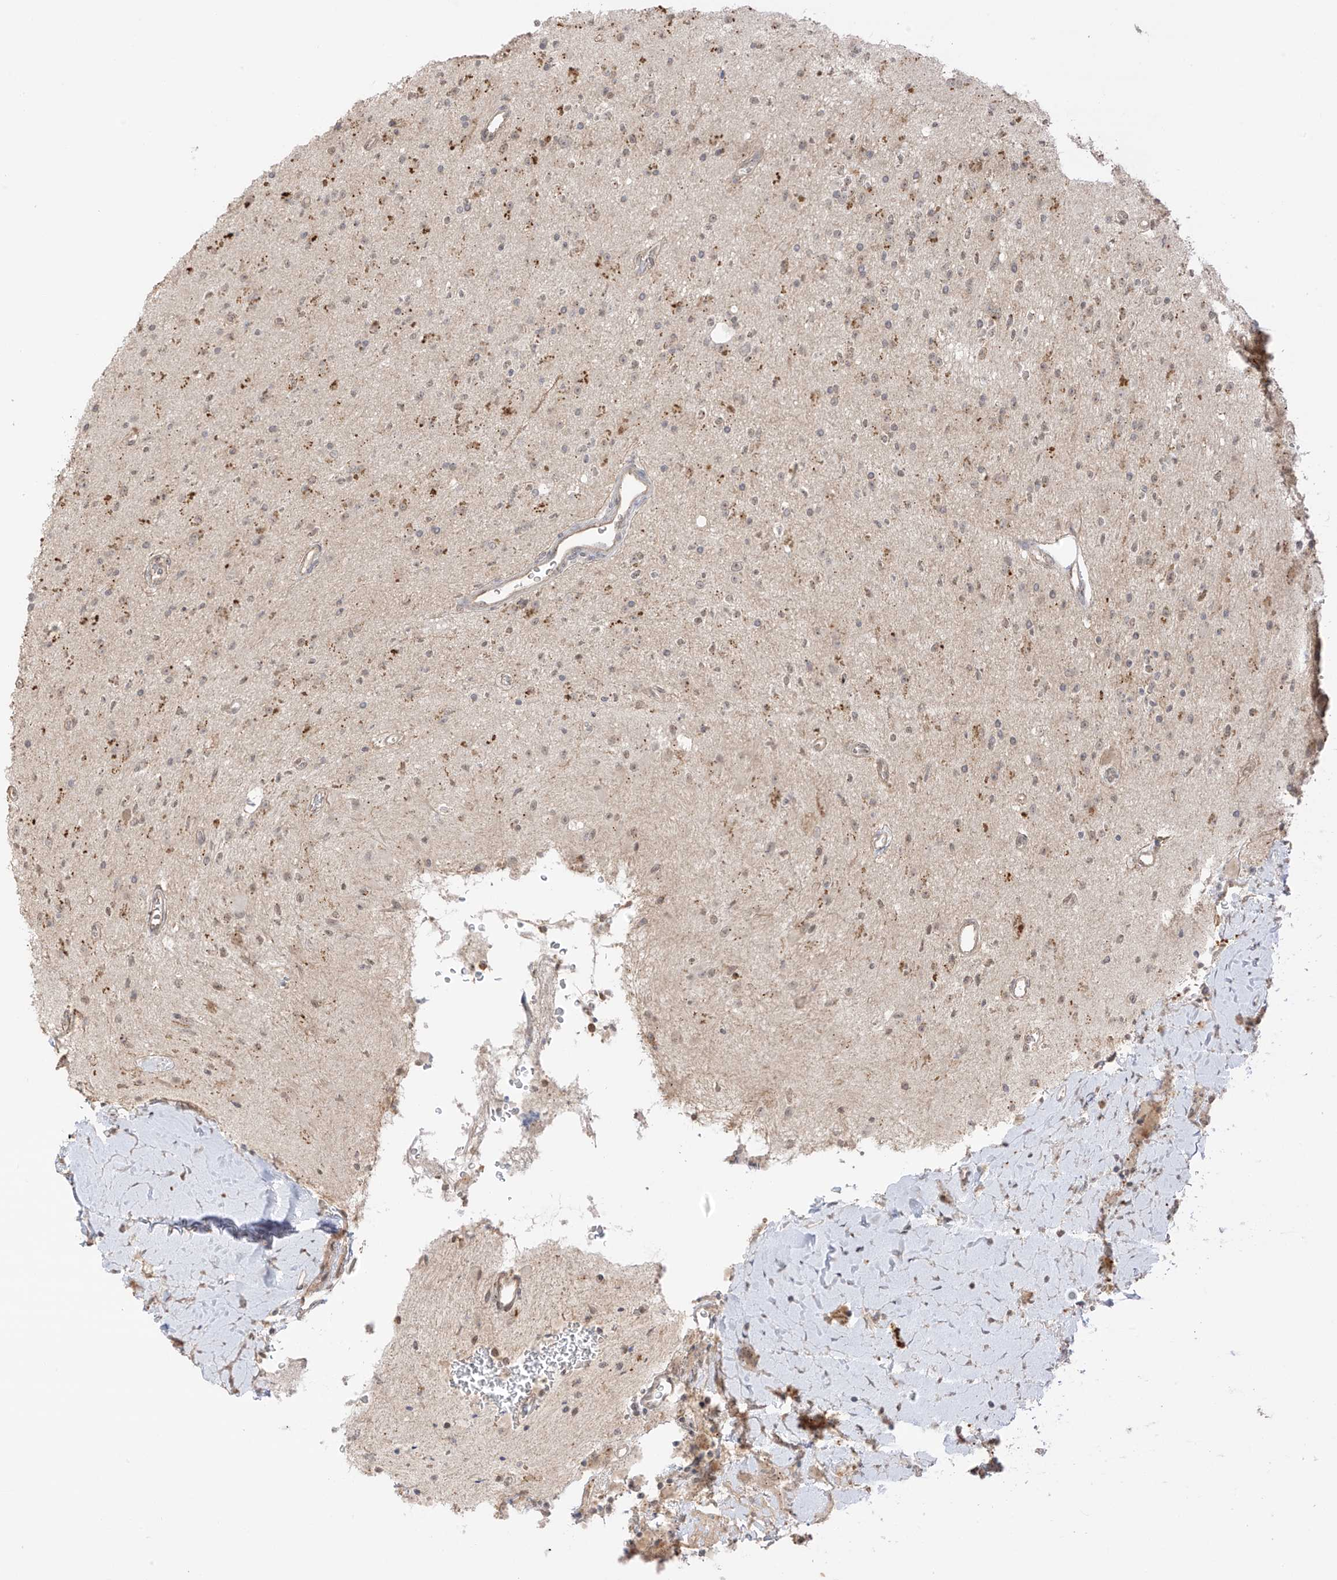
{"staining": {"intensity": "moderate", "quantity": "<25%", "location": "cytoplasmic/membranous"}, "tissue": "glioma", "cell_type": "Tumor cells", "image_type": "cancer", "snomed": [{"axis": "morphology", "description": "Glioma, malignant, High grade"}, {"axis": "topography", "description": "Brain"}], "caption": "Immunohistochemical staining of malignant high-grade glioma displays low levels of moderate cytoplasmic/membranous protein staining in approximately <25% of tumor cells.", "gene": "N4BP3", "patient": {"sex": "male", "age": 34}}